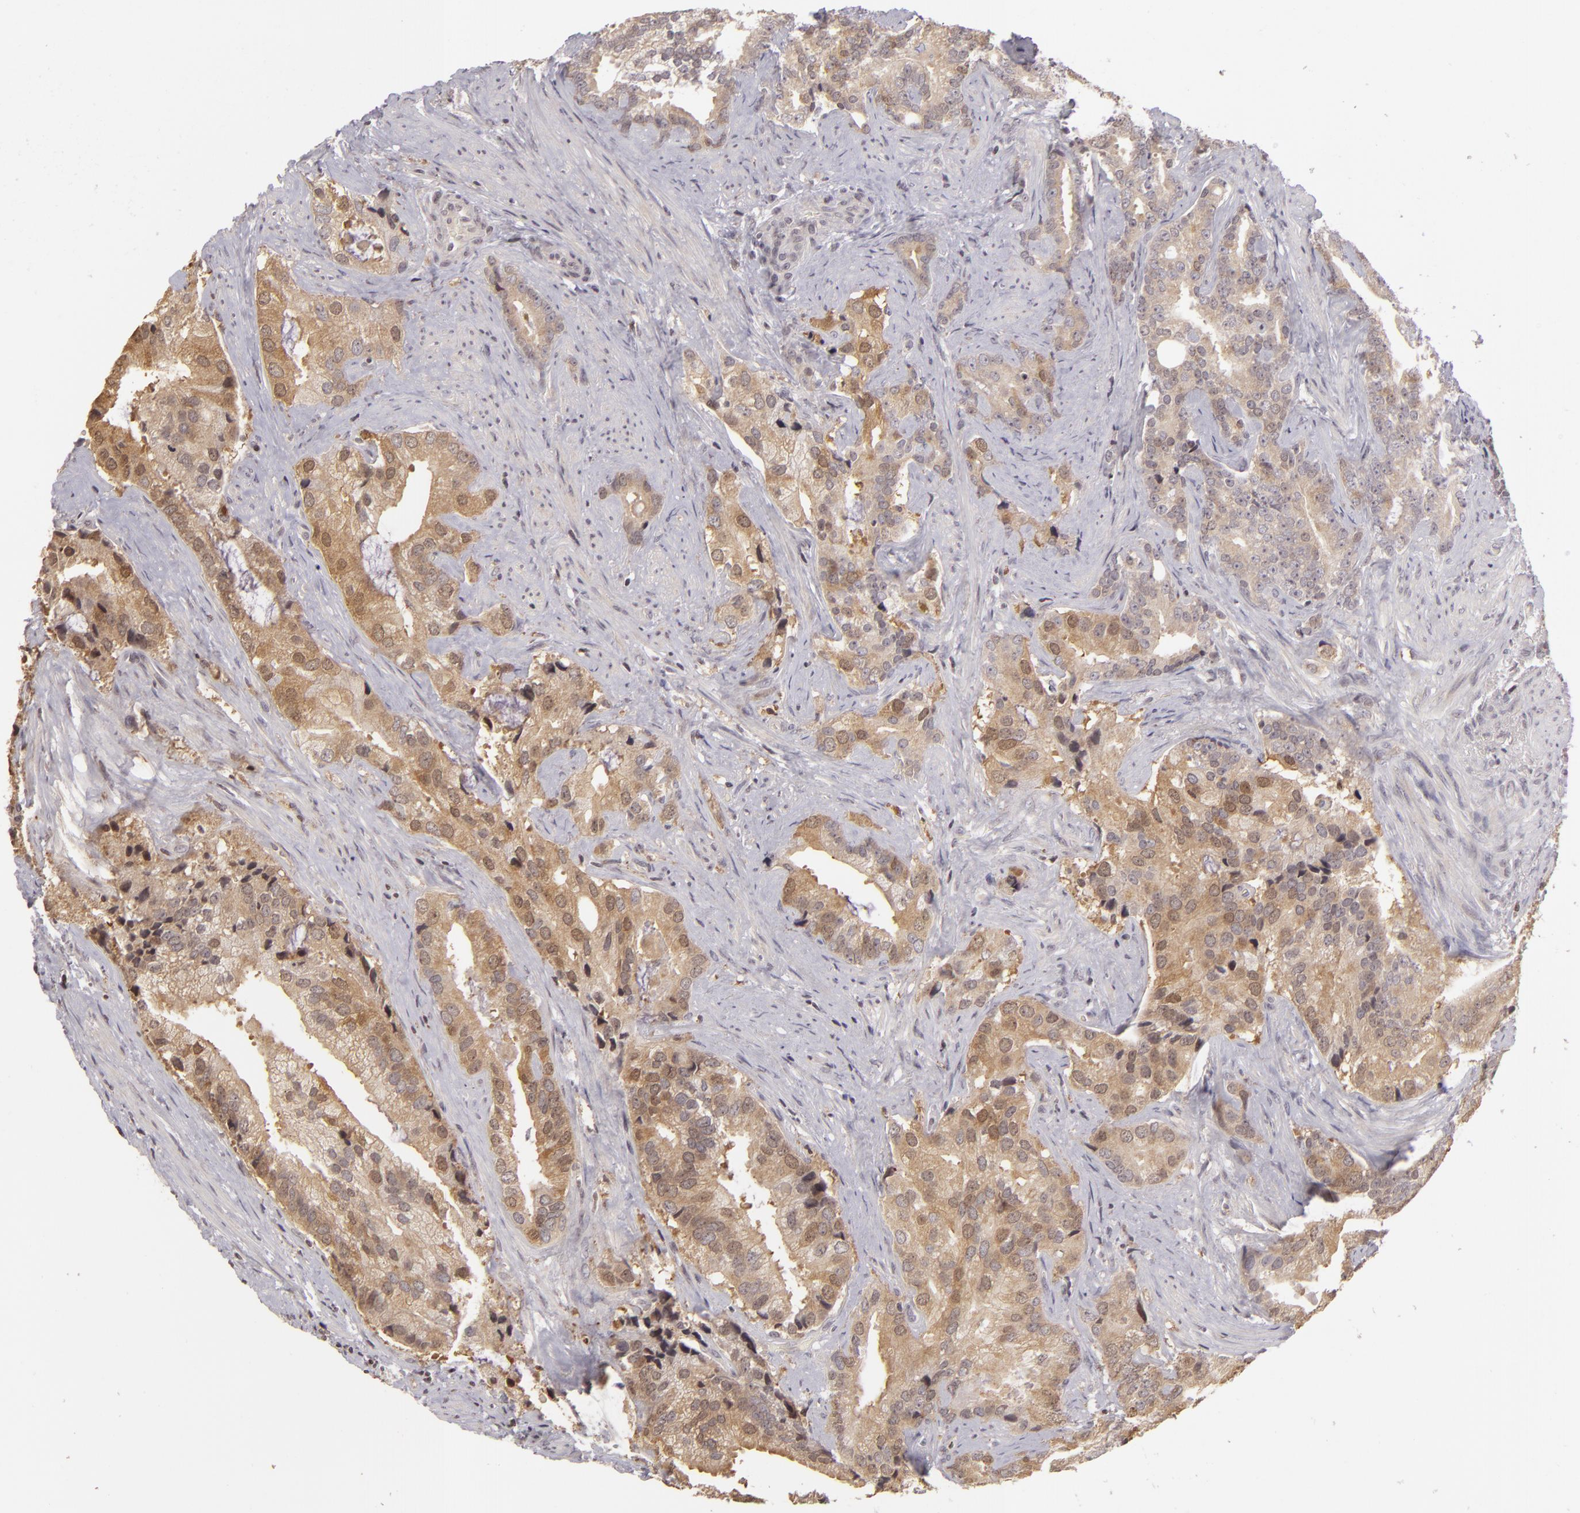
{"staining": {"intensity": "weak", "quantity": "<25%", "location": "nuclear"}, "tissue": "prostate cancer", "cell_type": "Tumor cells", "image_type": "cancer", "snomed": [{"axis": "morphology", "description": "Adenocarcinoma, Low grade"}, {"axis": "topography", "description": "Prostate"}], "caption": "Photomicrograph shows no significant protein staining in tumor cells of prostate adenocarcinoma (low-grade).", "gene": "AKAP6", "patient": {"sex": "male", "age": 71}}